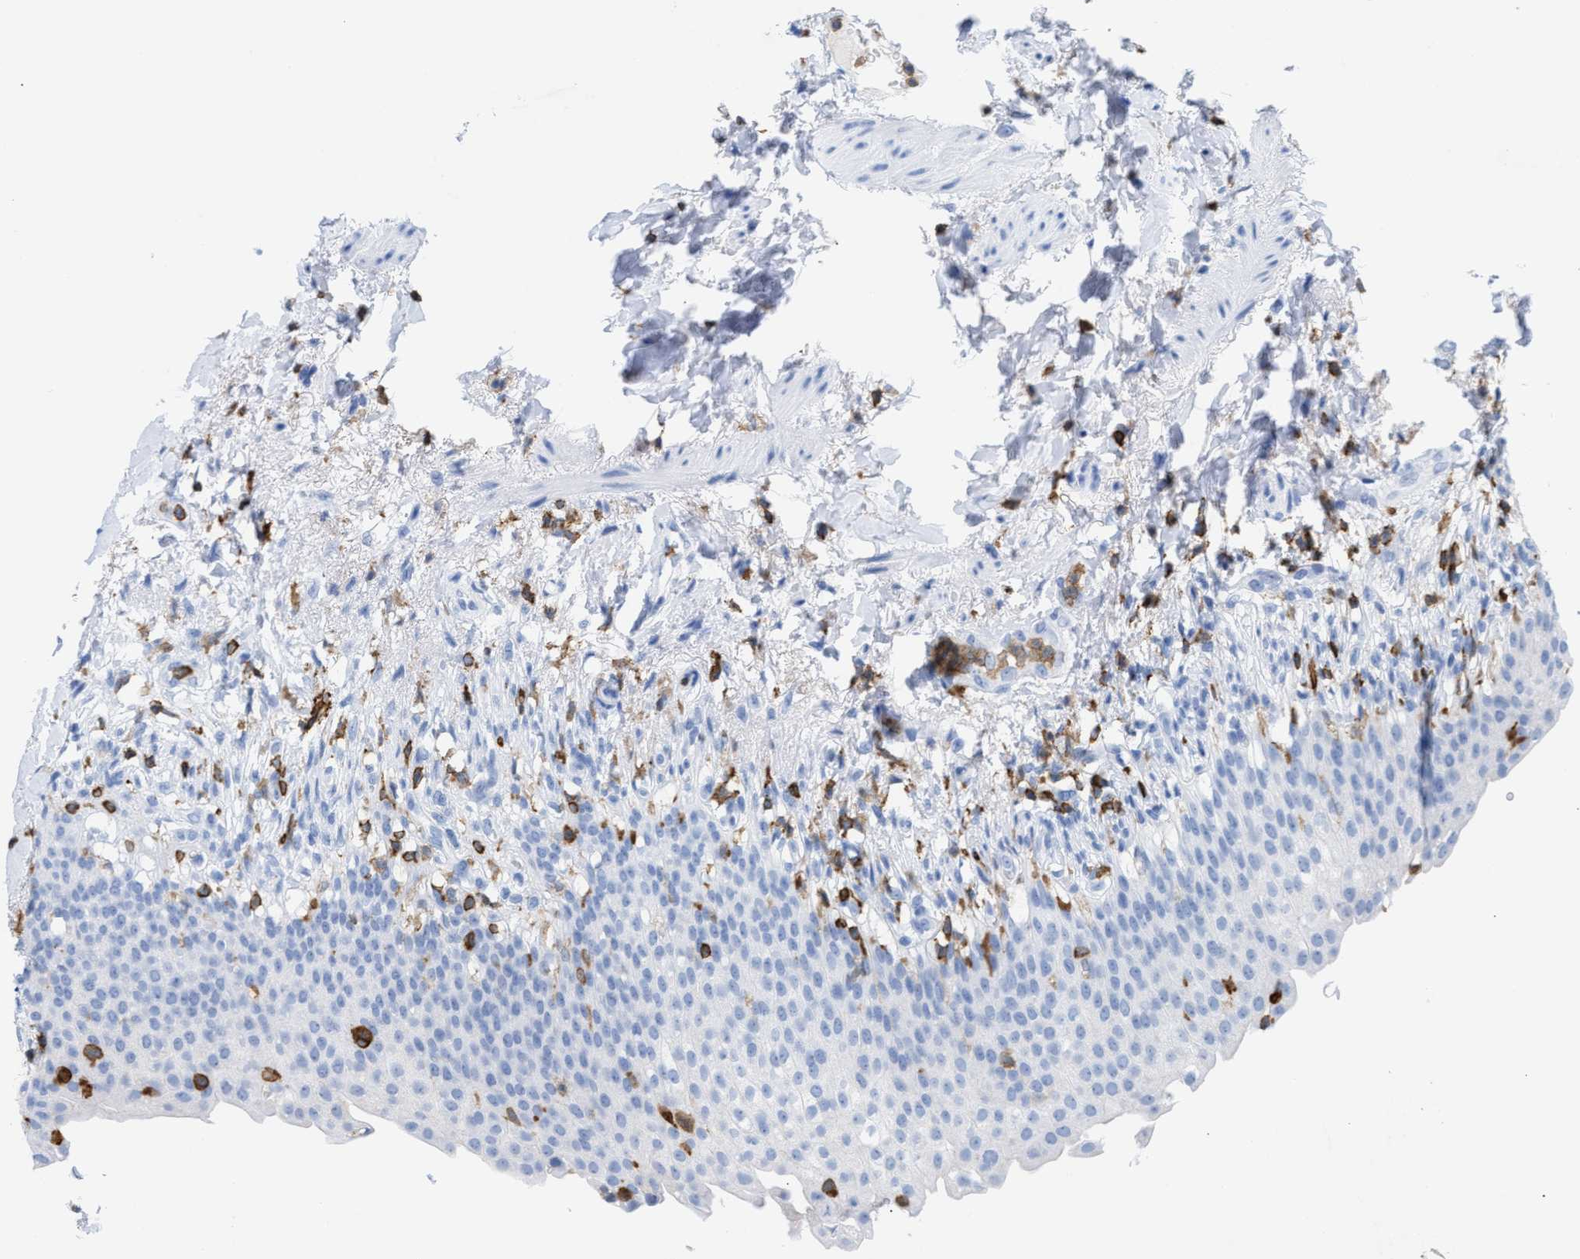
{"staining": {"intensity": "negative", "quantity": "none", "location": "none"}, "tissue": "urinary bladder", "cell_type": "Urothelial cells", "image_type": "normal", "snomed": [{"axis": "morphology", "description": "Normal tissue, NOS"}, {"axis": "topography", "description": "Urinary bladder"}], "caption": "The image displays no significant expression in urothelial cells of urinary bladder. (DAB immunohistochemistry (IHC), high magnification).", "gene": "LCP1", "patient": {"sex": "female", "age": 60}}